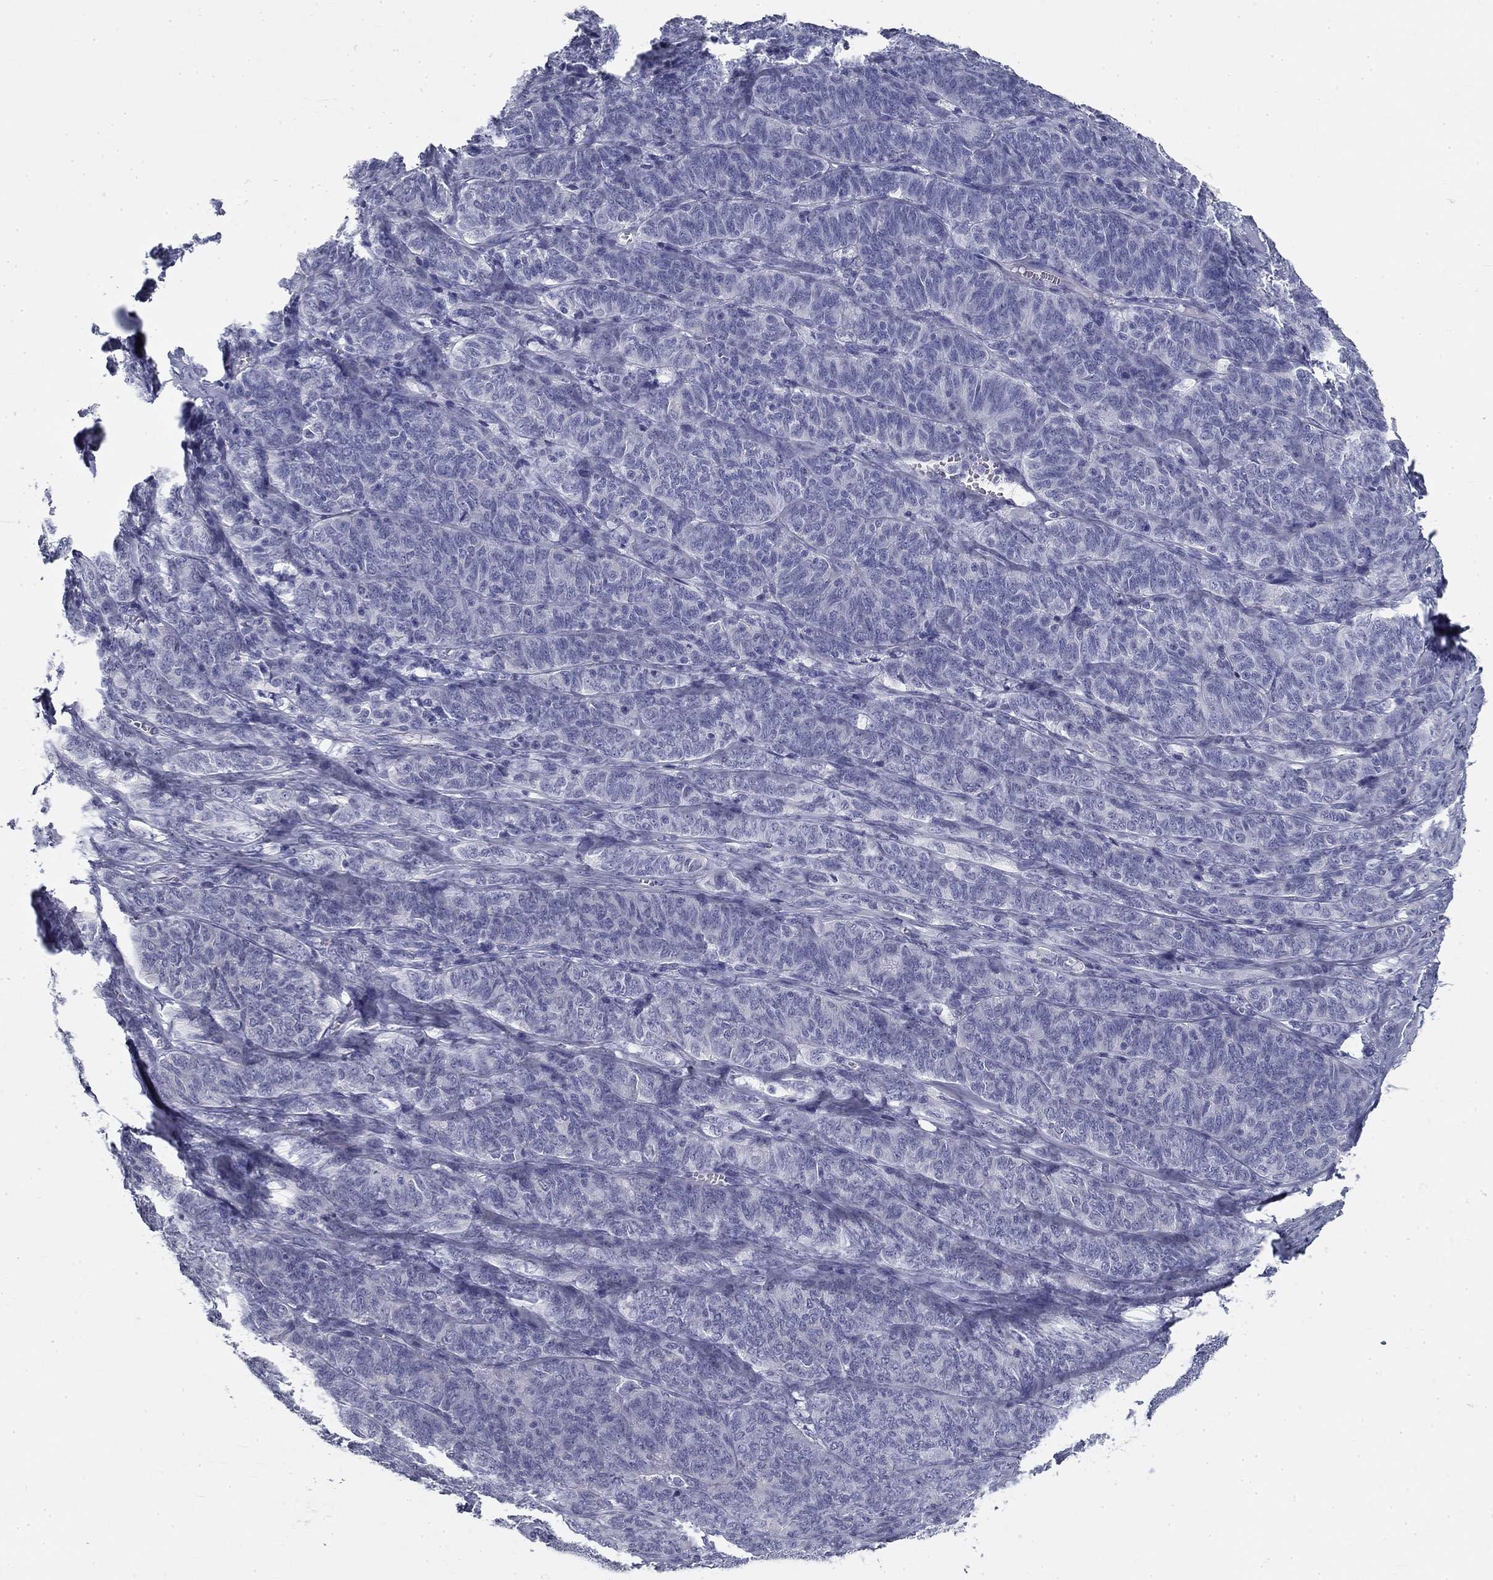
{"staining": {"intensity": "negative", "quantity": "none", "location": "none"}, "tissue": "ovarian cancer", "cell_type": "Tumor cells", "image_type": "cancer", "snomed": [{"axis": "morphology", "description": "Carcinoma, endometroid"}, {"axis": "topography", "description": "Ovary"}], "caption": "Immunohistochemical staining of human ovarian cancer exhibits no significant positivity in tumor cells.", "gene": "GALNTL5", "patient": {"sex": "female", "age": 80}}